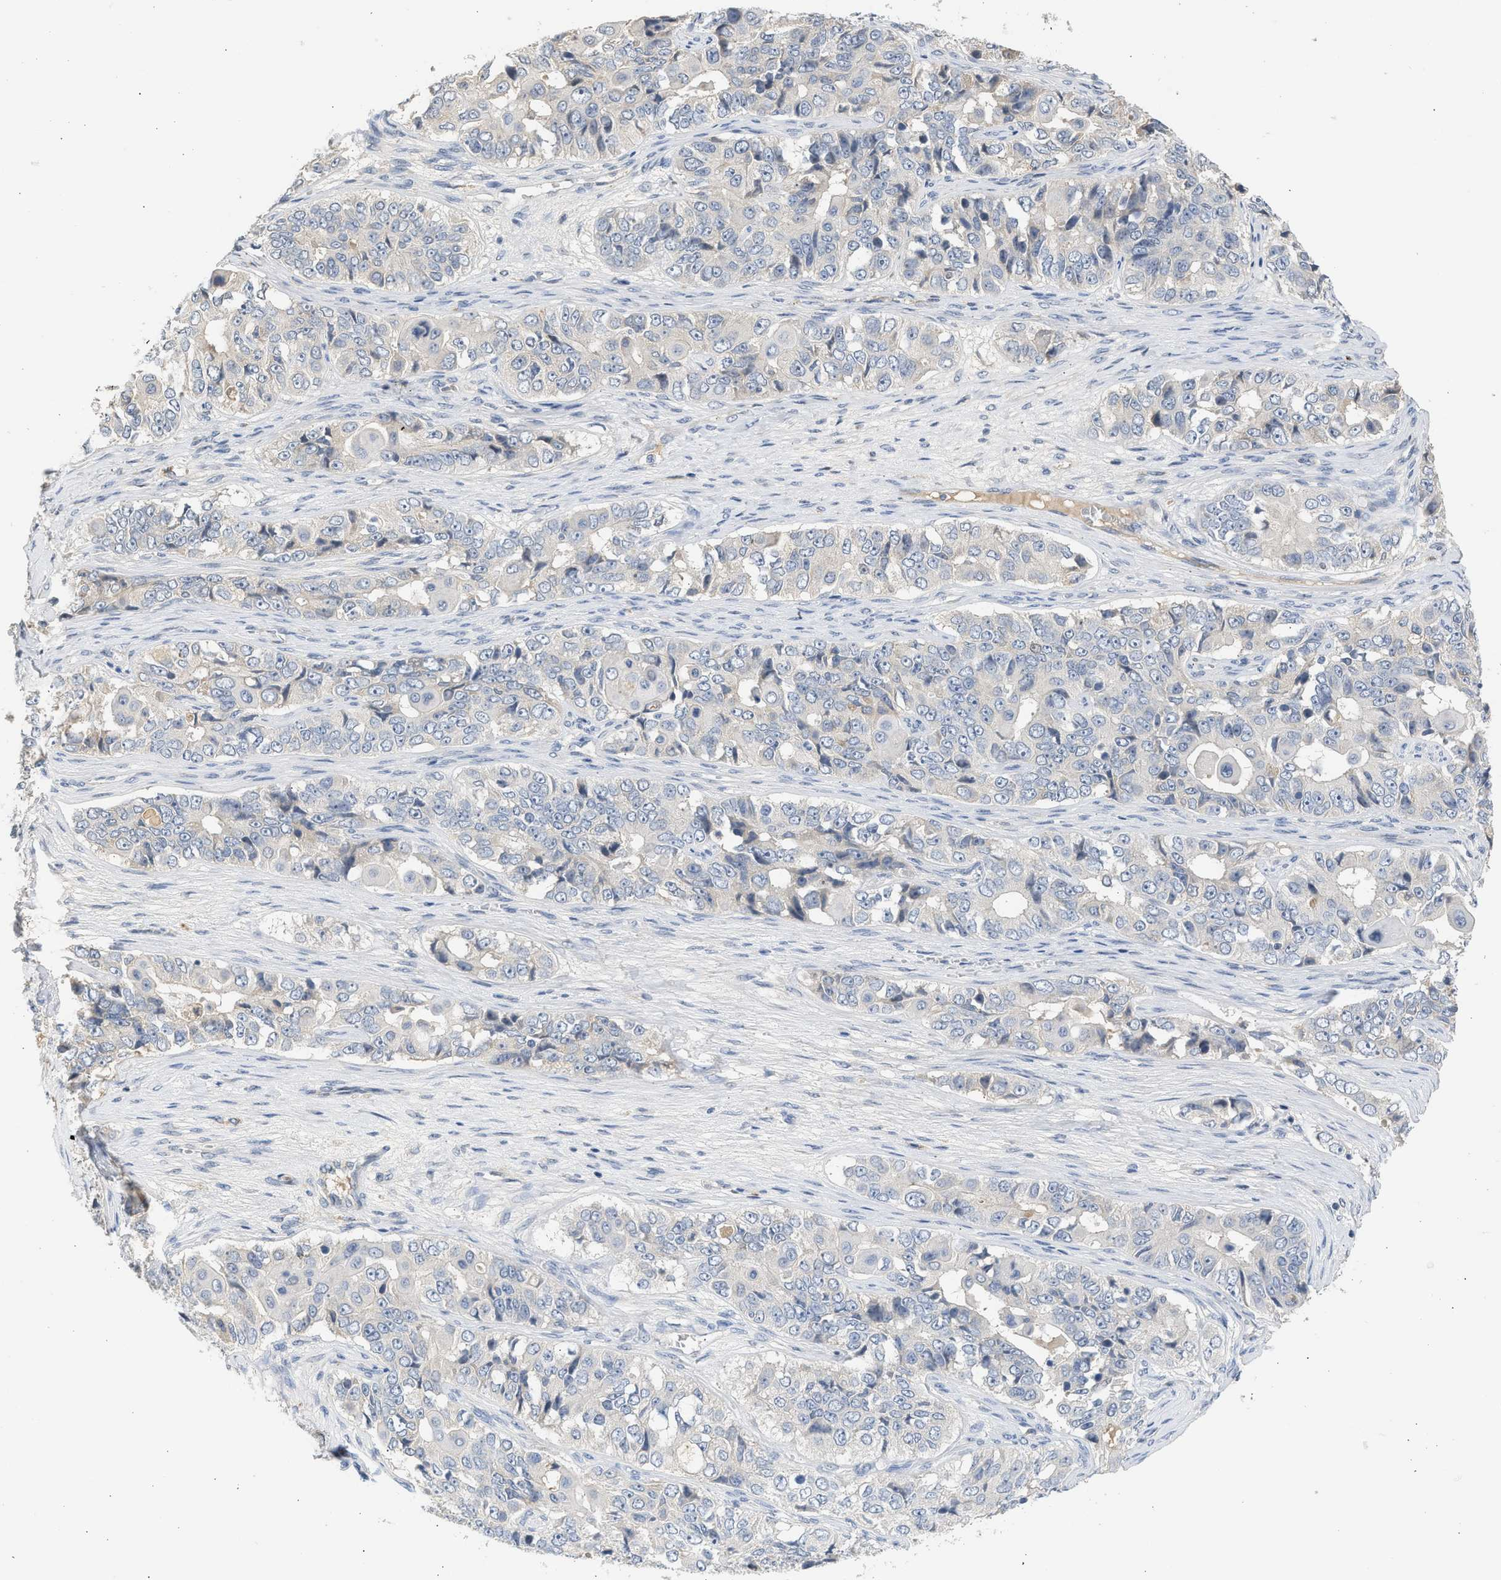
{"staining": {"intensity": "negative", "quantity": "none", "location": "none"}, "tissue": "ovarian cancer", "cell_type": "Tumor cells", "image_type": "cancer", "snomed": [{"axis": "morphology", "description": "Carcinoma, endometroid"}, {"axis": "topography", "description": "Ovary"}], "caption": "Tumor cells show no significant positivity in endometroid carcinoma (ovarian). (DAB immunohistochemistry (IHC) visualized using brightfield microscopy, high magnification).", "gene": "SULT2A1", "patient": {"sex": "female", "age": 51}}